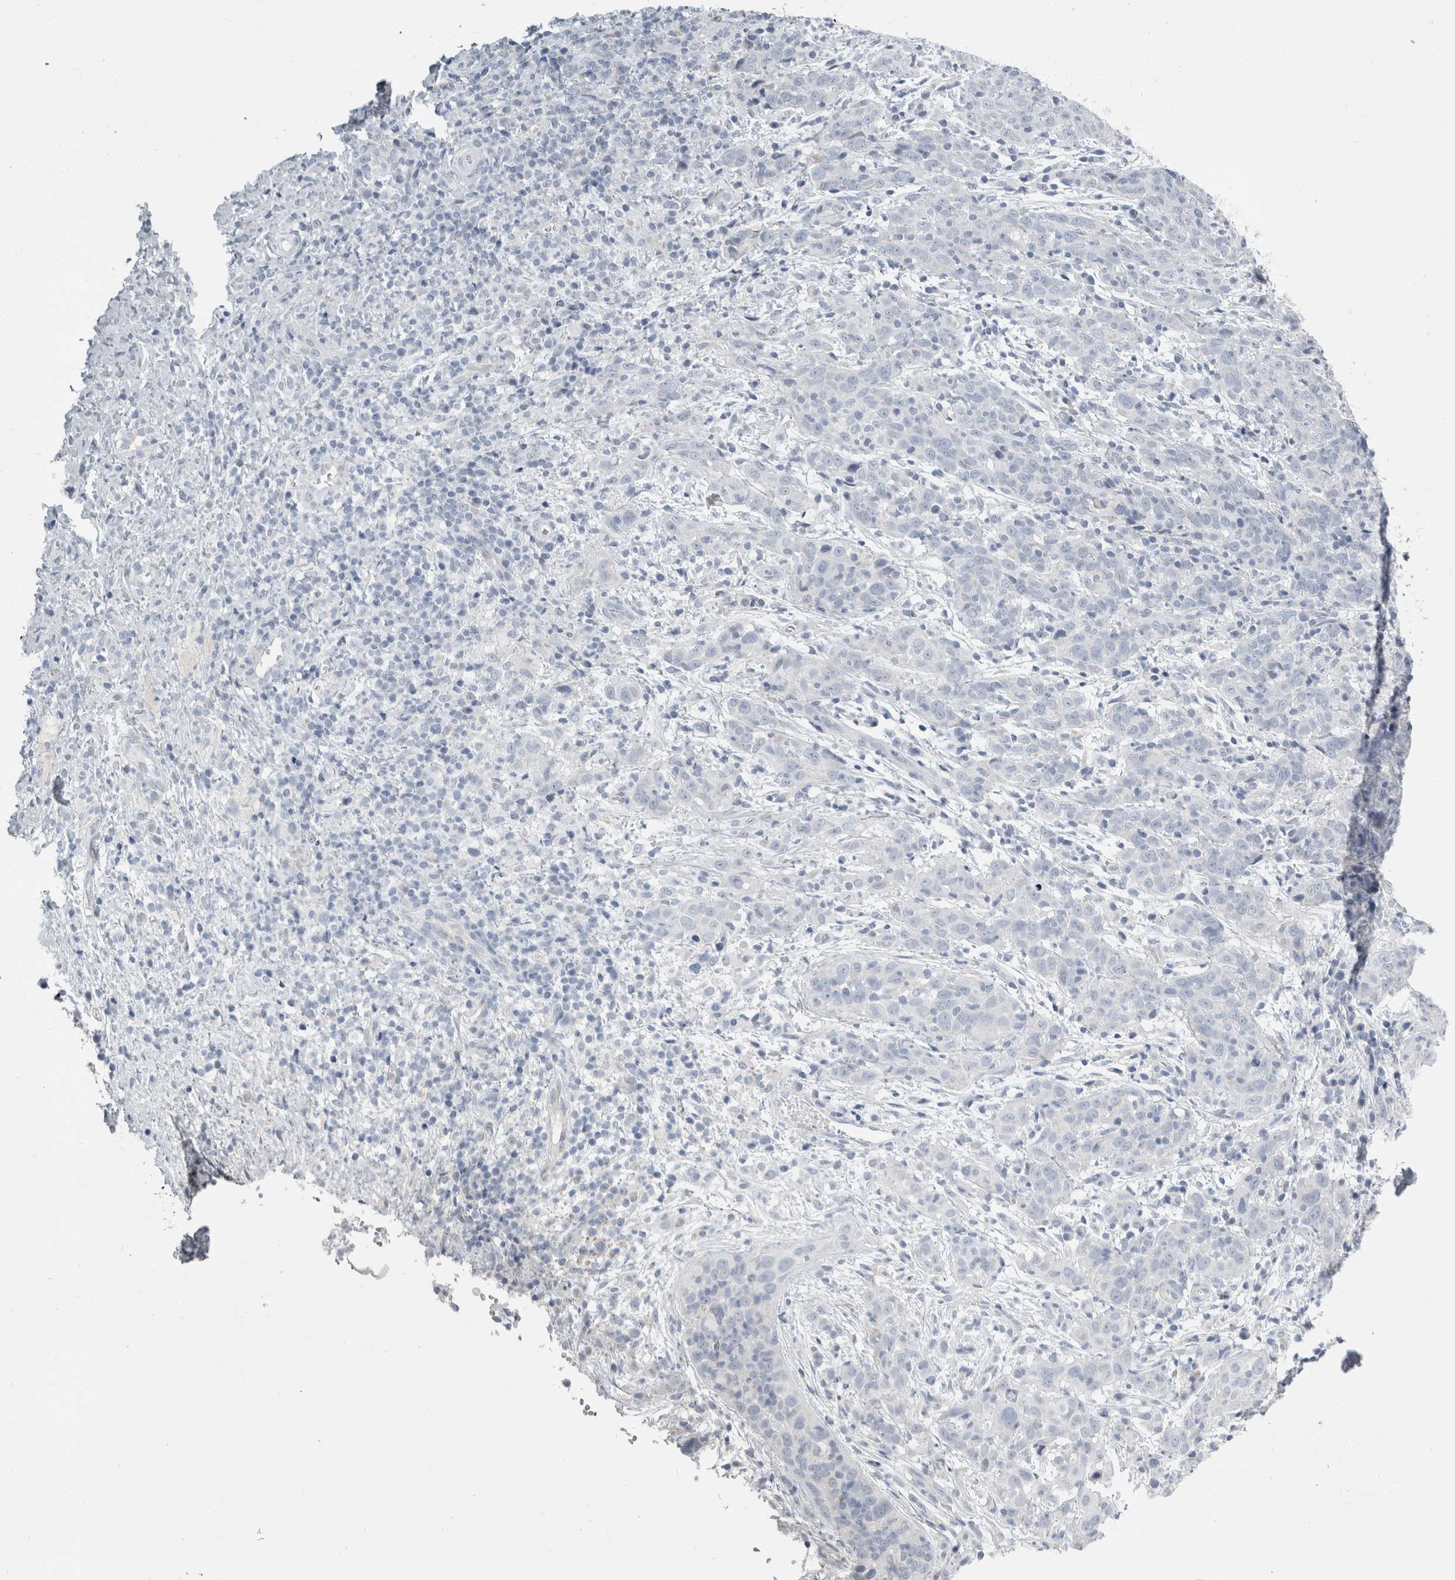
{"staining": {"intensity": "negative", "quantity": "none", "location": "none"}, "tissue": "cervical cancer", "cell_type": "Tumor cells", "image_type": "cancer", "snomed": [{"axis": "morphology", "description": "Squamous cell carcinoma, NOS"}, {"axis": "topography", "description": "Cervix"}], "caption": "Tumor cells show no significant positivity in squamous cell carcinoma (cervical).", "gene": "FXYD7", "patient": {"sex": "female", "age": 46}}